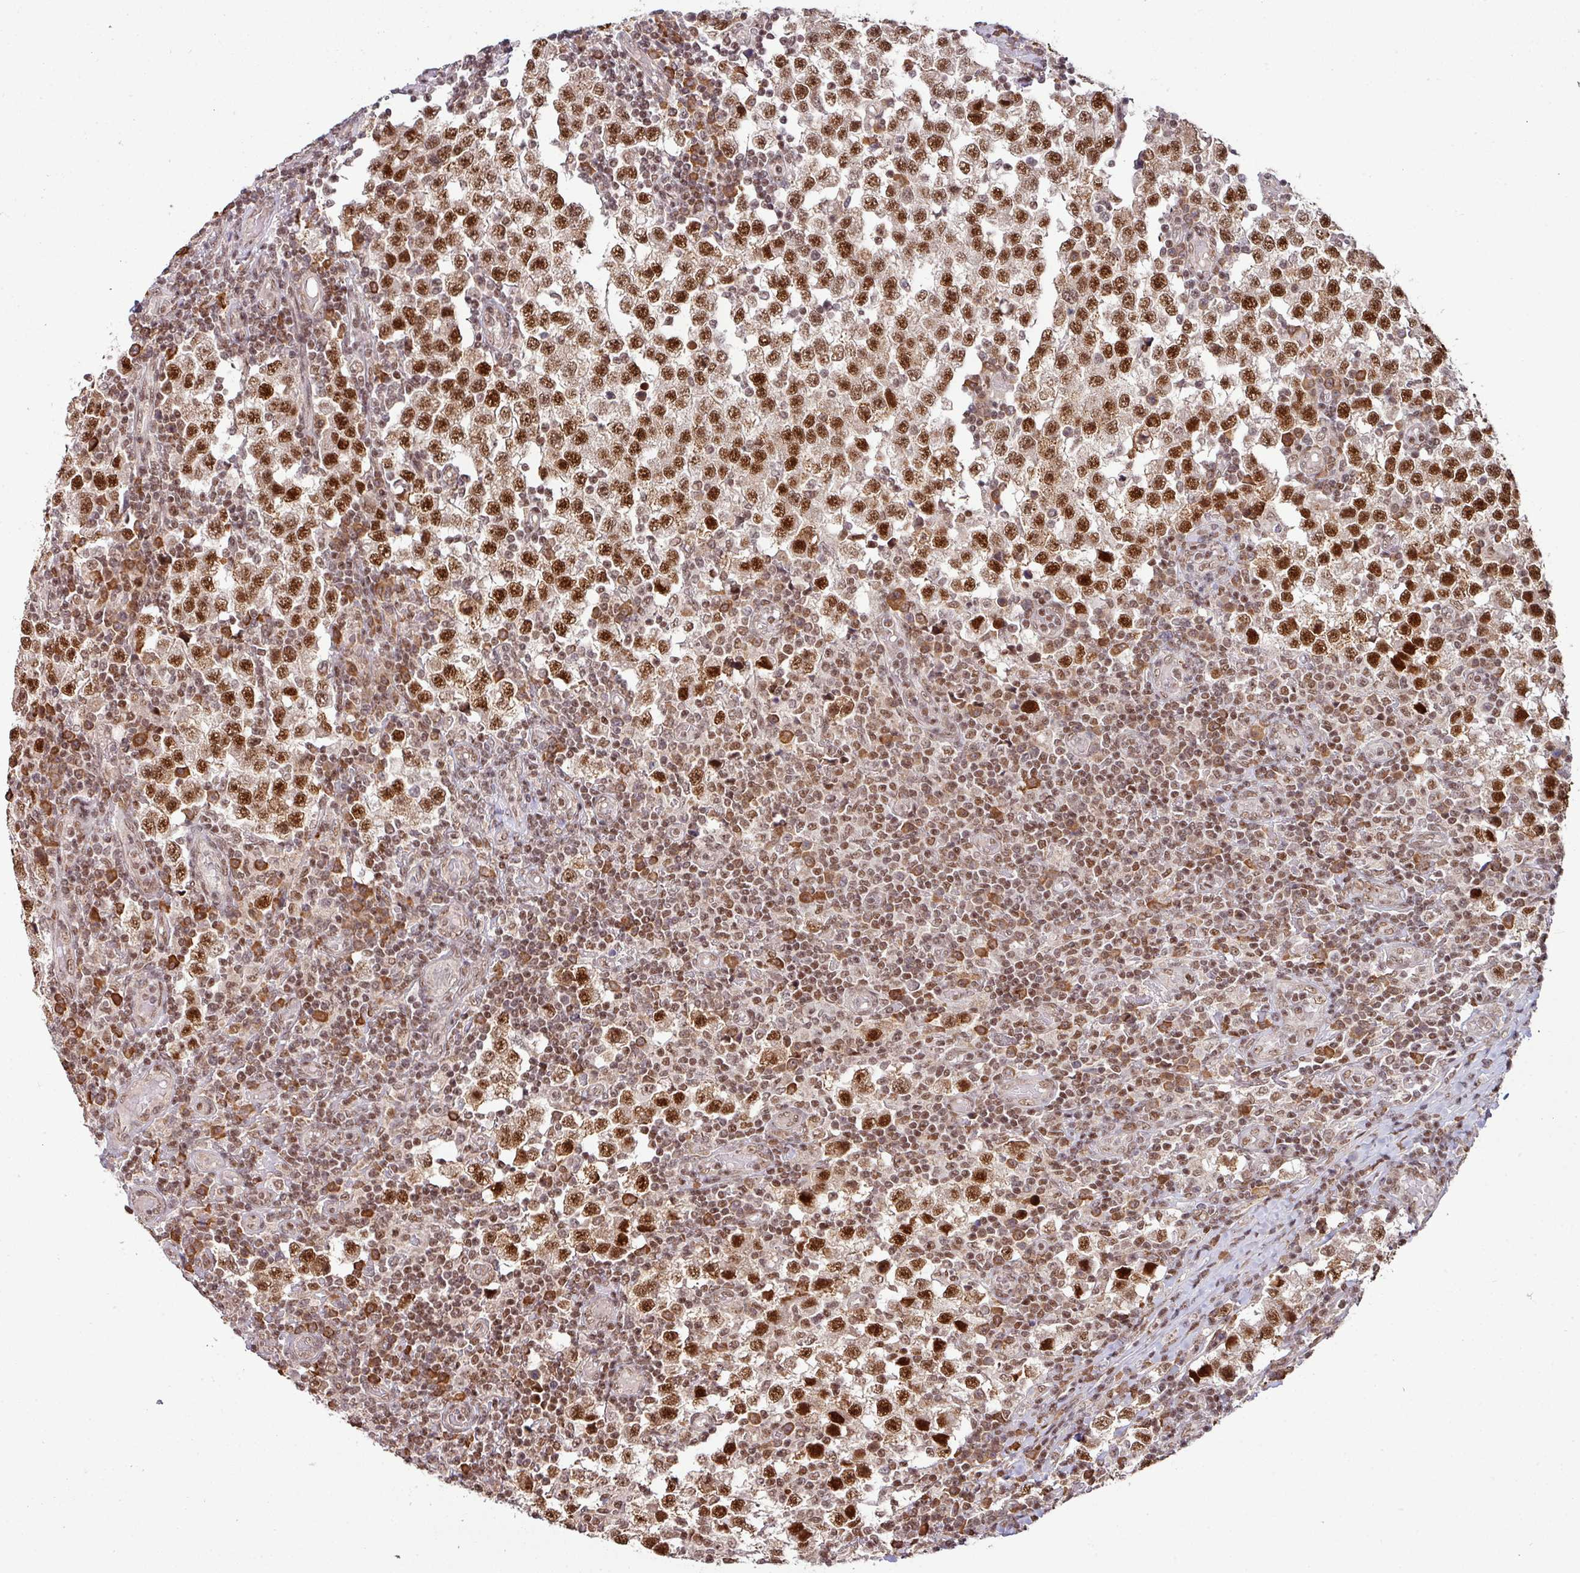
{"staining": {"intensity": "strong", "quantity": ">75%", "location": "nuclear"}, "tissue": "testis cancer", "cell_type": "Tumor cells", "image_type": "cancer", "snomed": [{"axis": "morphology", "description": "Seminoma, NOS"}, {"axis": "topography", "description": "Testis"}], "caption": "Immunohistochemistry (DAB) staining of human seminoma (testis) exhibits strong nuclear protein positivity in about >75% of tumor cells.", "gene": "PHF23", "patient": {"sex": "male", "age": 34}}